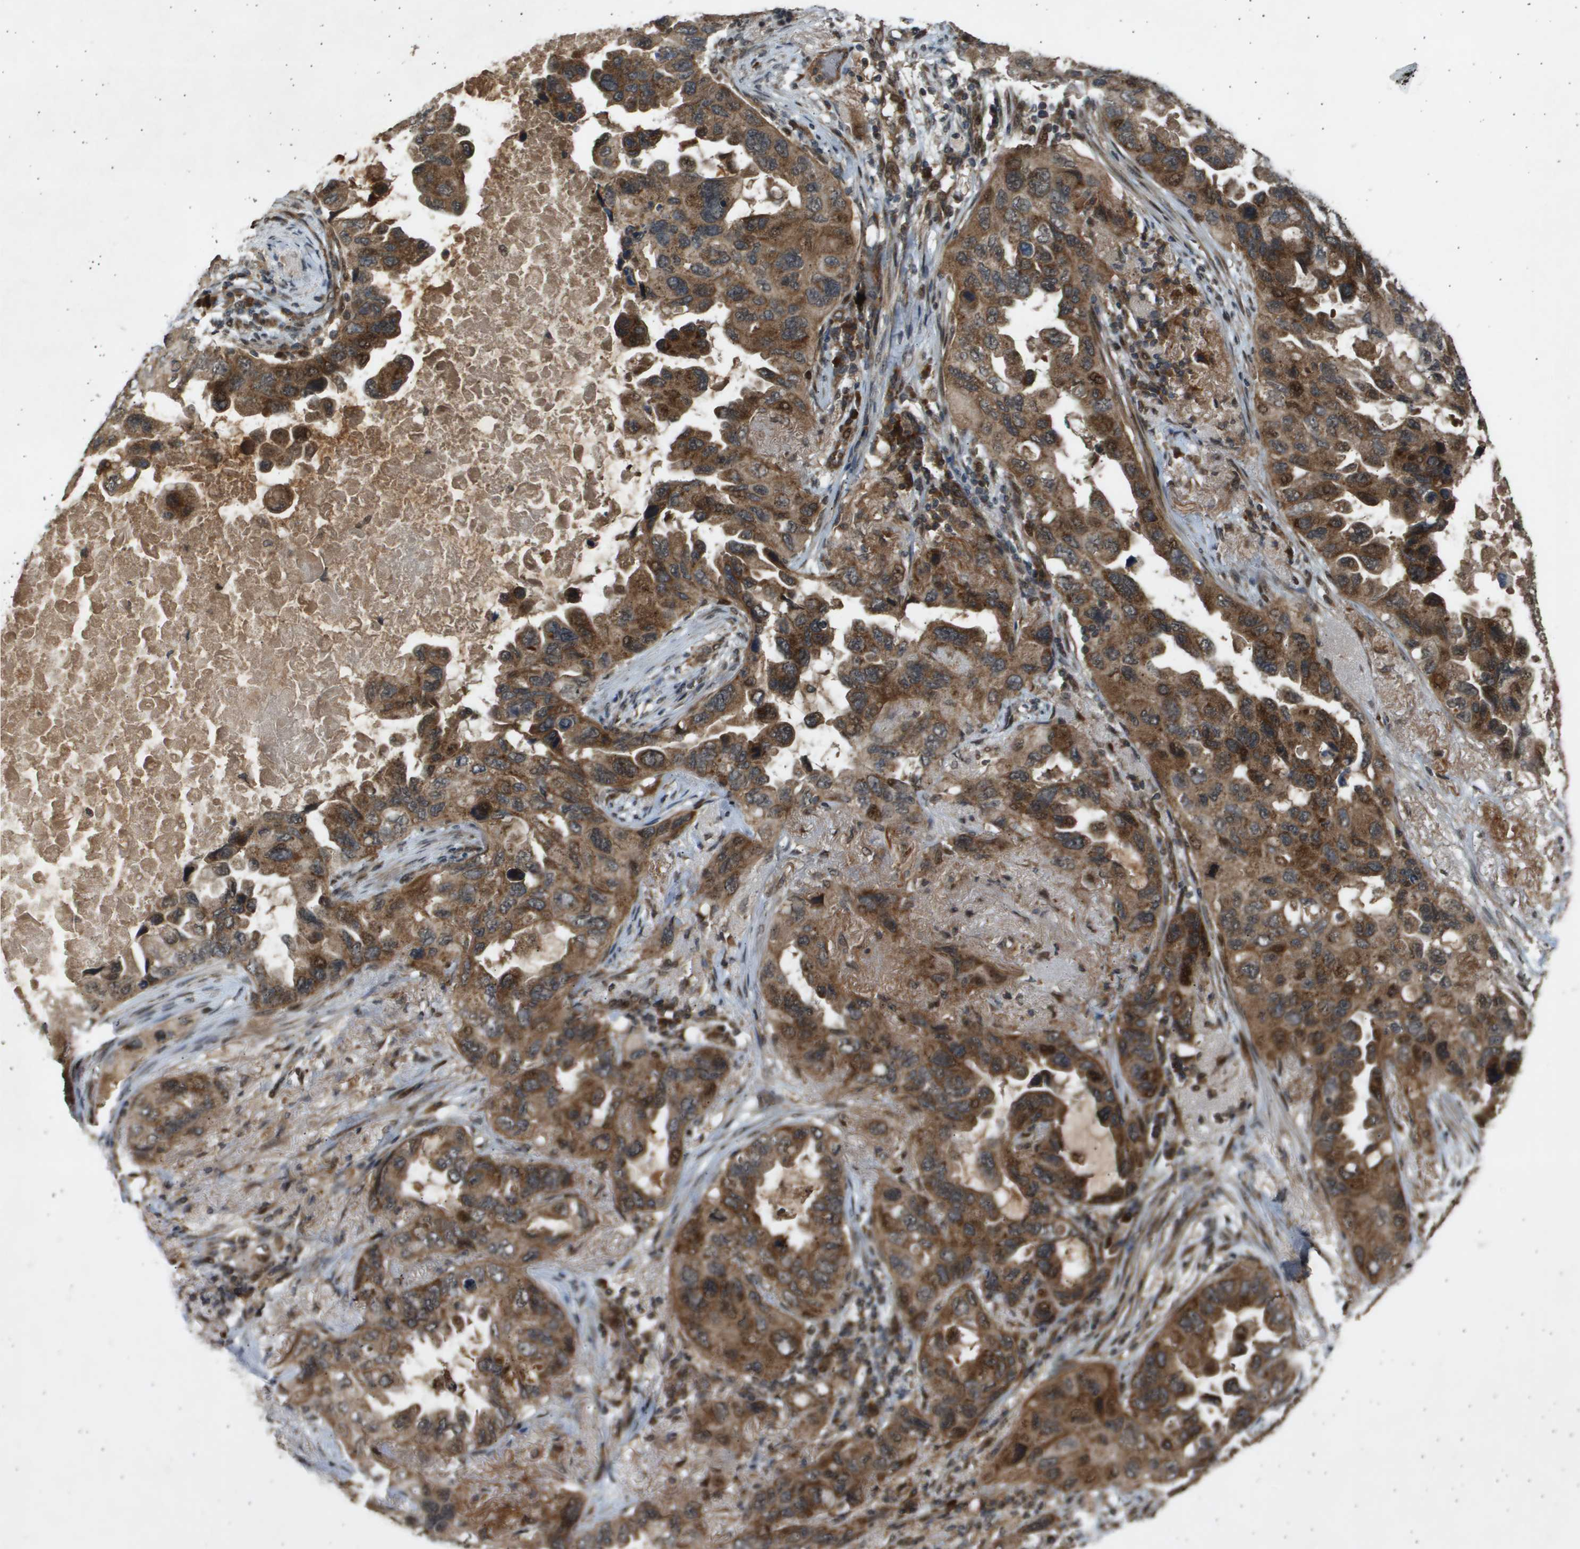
{"staining": {"intensity": "moderate", "quantity": ">75%", "location": "cytoplasmic/membranous,nuclear"}, "tissue": "lung cancer", "cell_type": "Tumor cells", "image_type": "cancer", "snomed": [{"axis": "morphology", "description": "Squamous cell carcinoma, NOS"}, {"axis": "topography", "description": "Lung"}], "caption": "Tumor cells demonstrate moderate cytoplasmic/membranous and nuclear staining in approximately >75% of cells in lung squamous cell carcinoma.", "gene": "TNRC6A", "patient": {"sex": "female", "age": 73}}